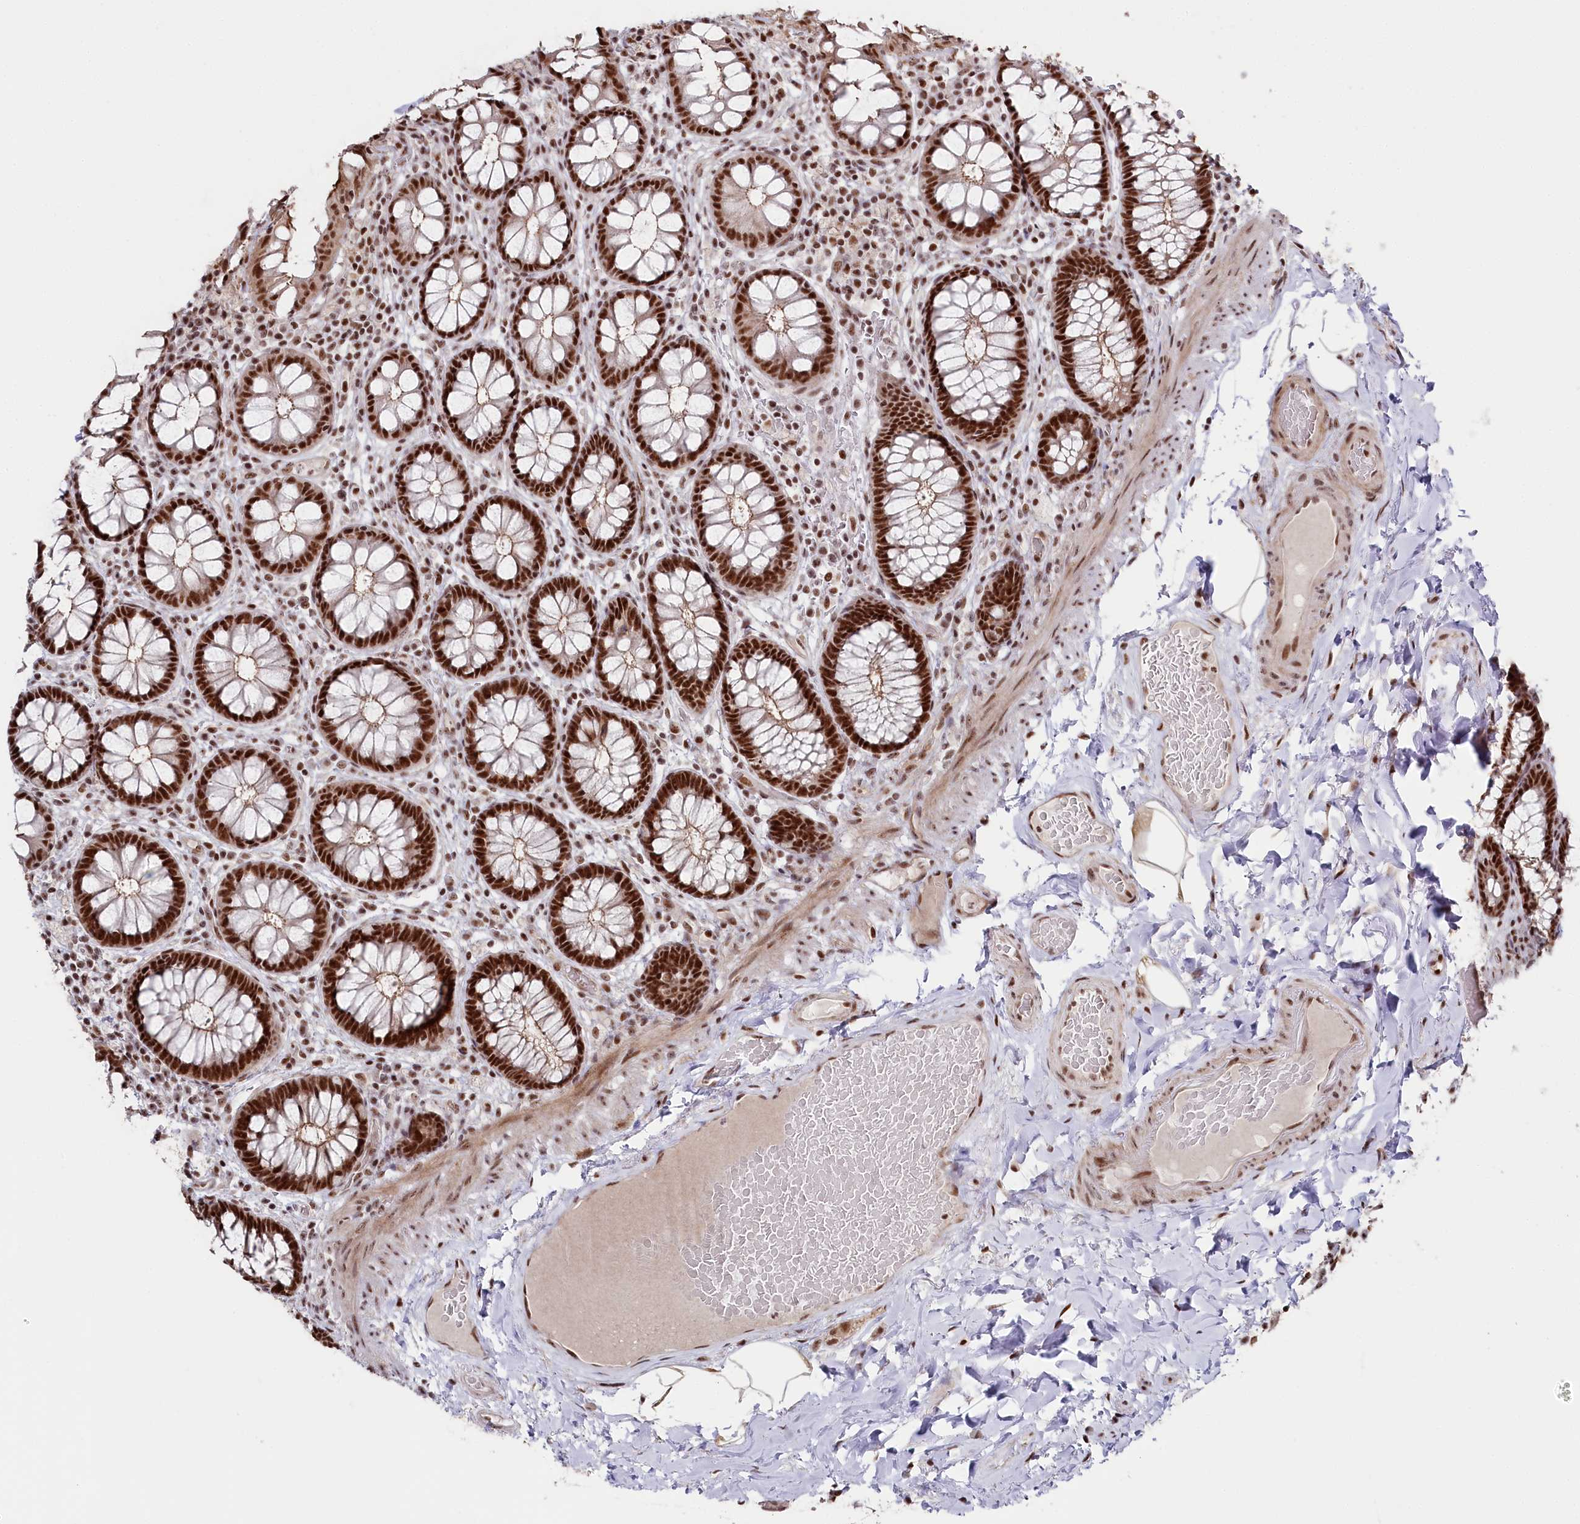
{"staining": {"intensity": "strong", "quantity": ">75%", "location": "nuclear"}, "tissue": "rectum", "cell_type": "Glandular cells", "image_type": "normal", "snomed": [{"axis": "morphology", "description": "Normal tissue, NOS"}, {"axis": "topography", "description": "Rectum"}], "caption": "Immunohistochemistry (IHC) of benign rectum displays high levels of strong nuclear positivity in about >75% of glandular cells. The protein of interest is shown in brown color, while the nuclei are stained blue.", "gene": "POLR2H", "patient": {"sex": "male", "age": 83}}